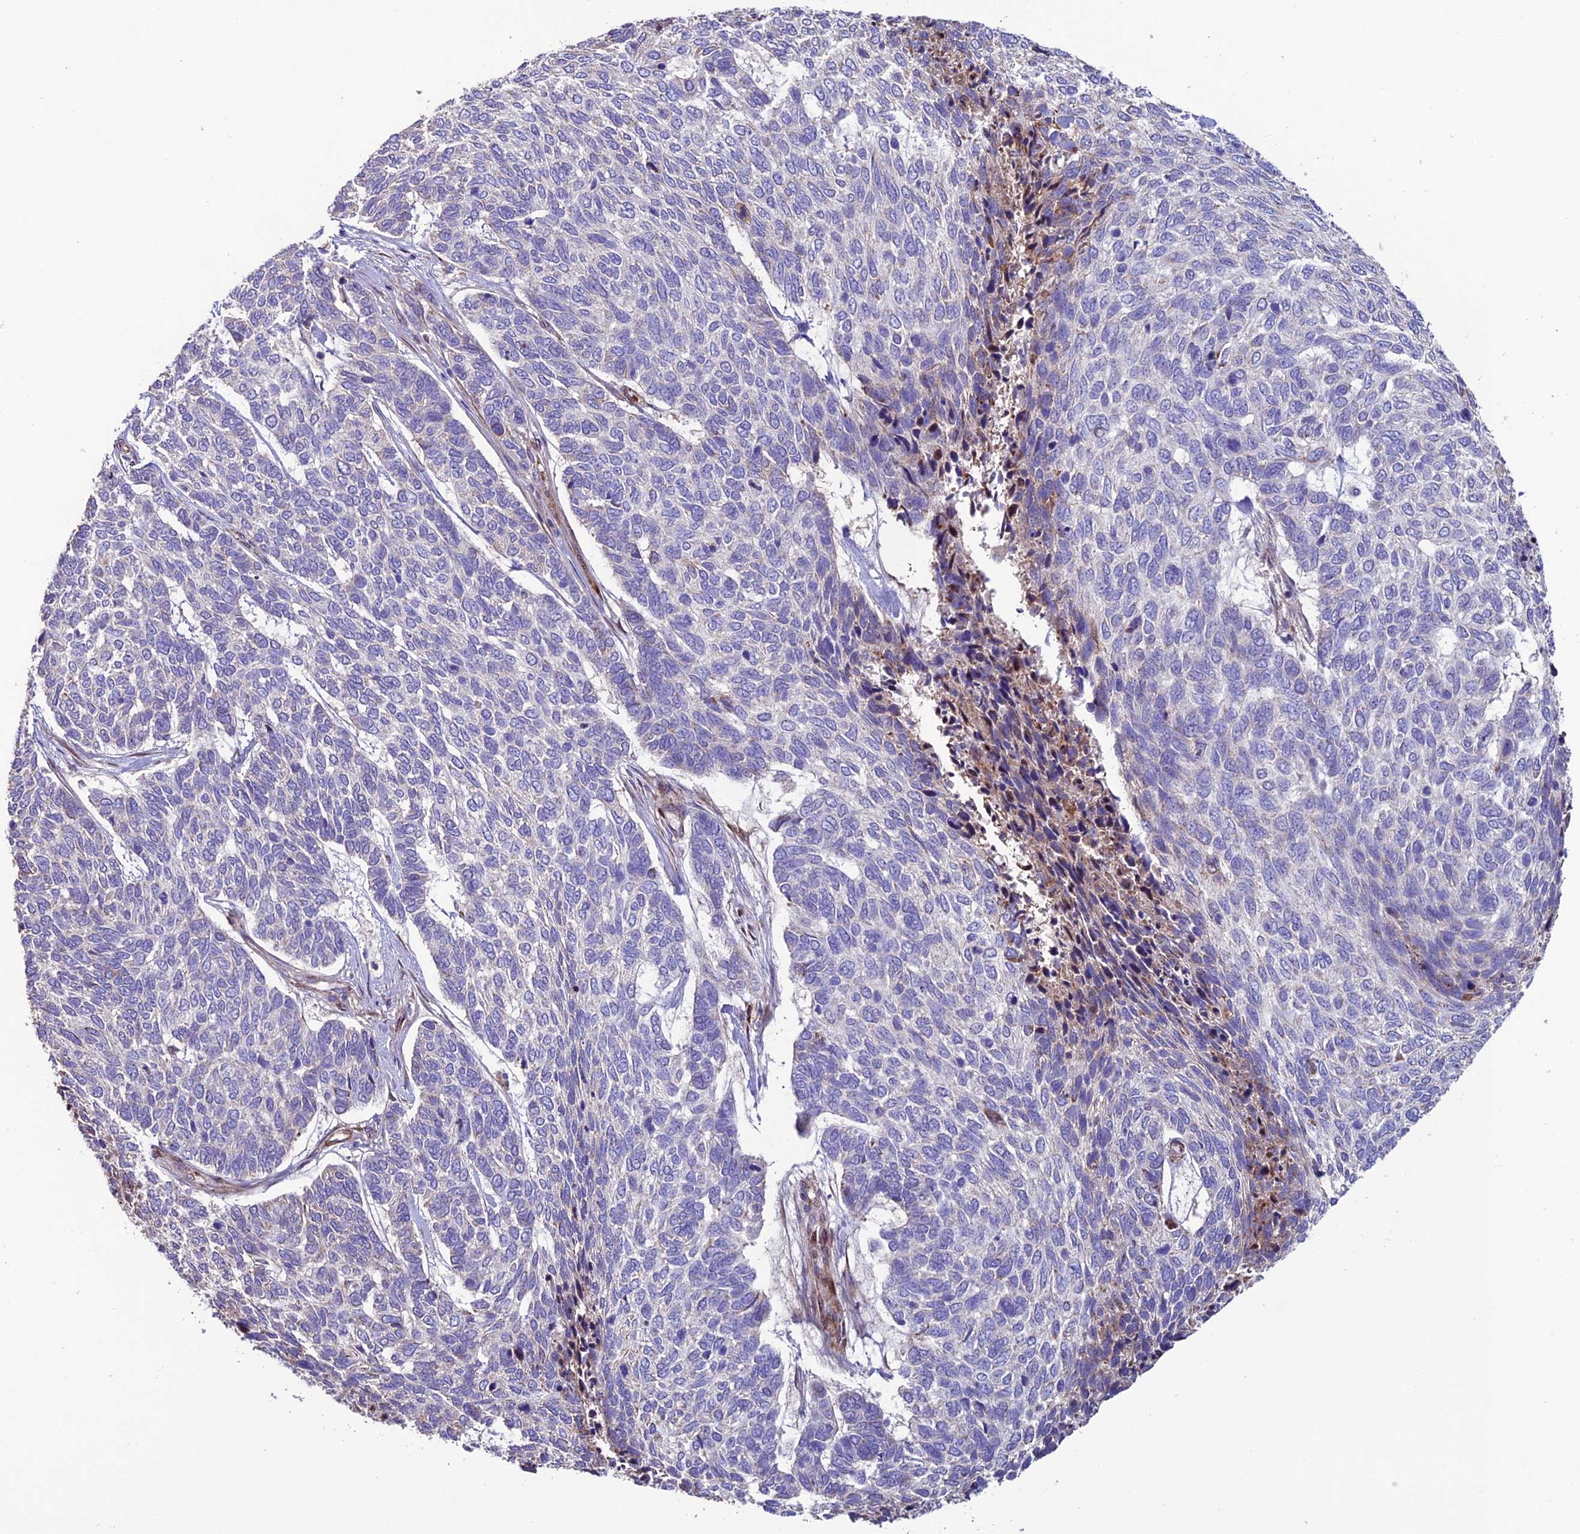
{"staining": {"intensity": "negative", "quantity": "none", "location": "none"}, "tissue": "skin cancer", "cell_type": "Tumor cells", "image_type": "cancer", "snomed": [{"axis": "morphology", "description": "Basal cell carcinoma"}, {"axis": "topography", "description": "Skin"}], "caption": "This is an immunohistochemistry micrograph of basal cell carcinoma (skin). There is no expression in tumor cells.", "gene": "REX1BD", "patient": {"sex": "female", "age": 65}}